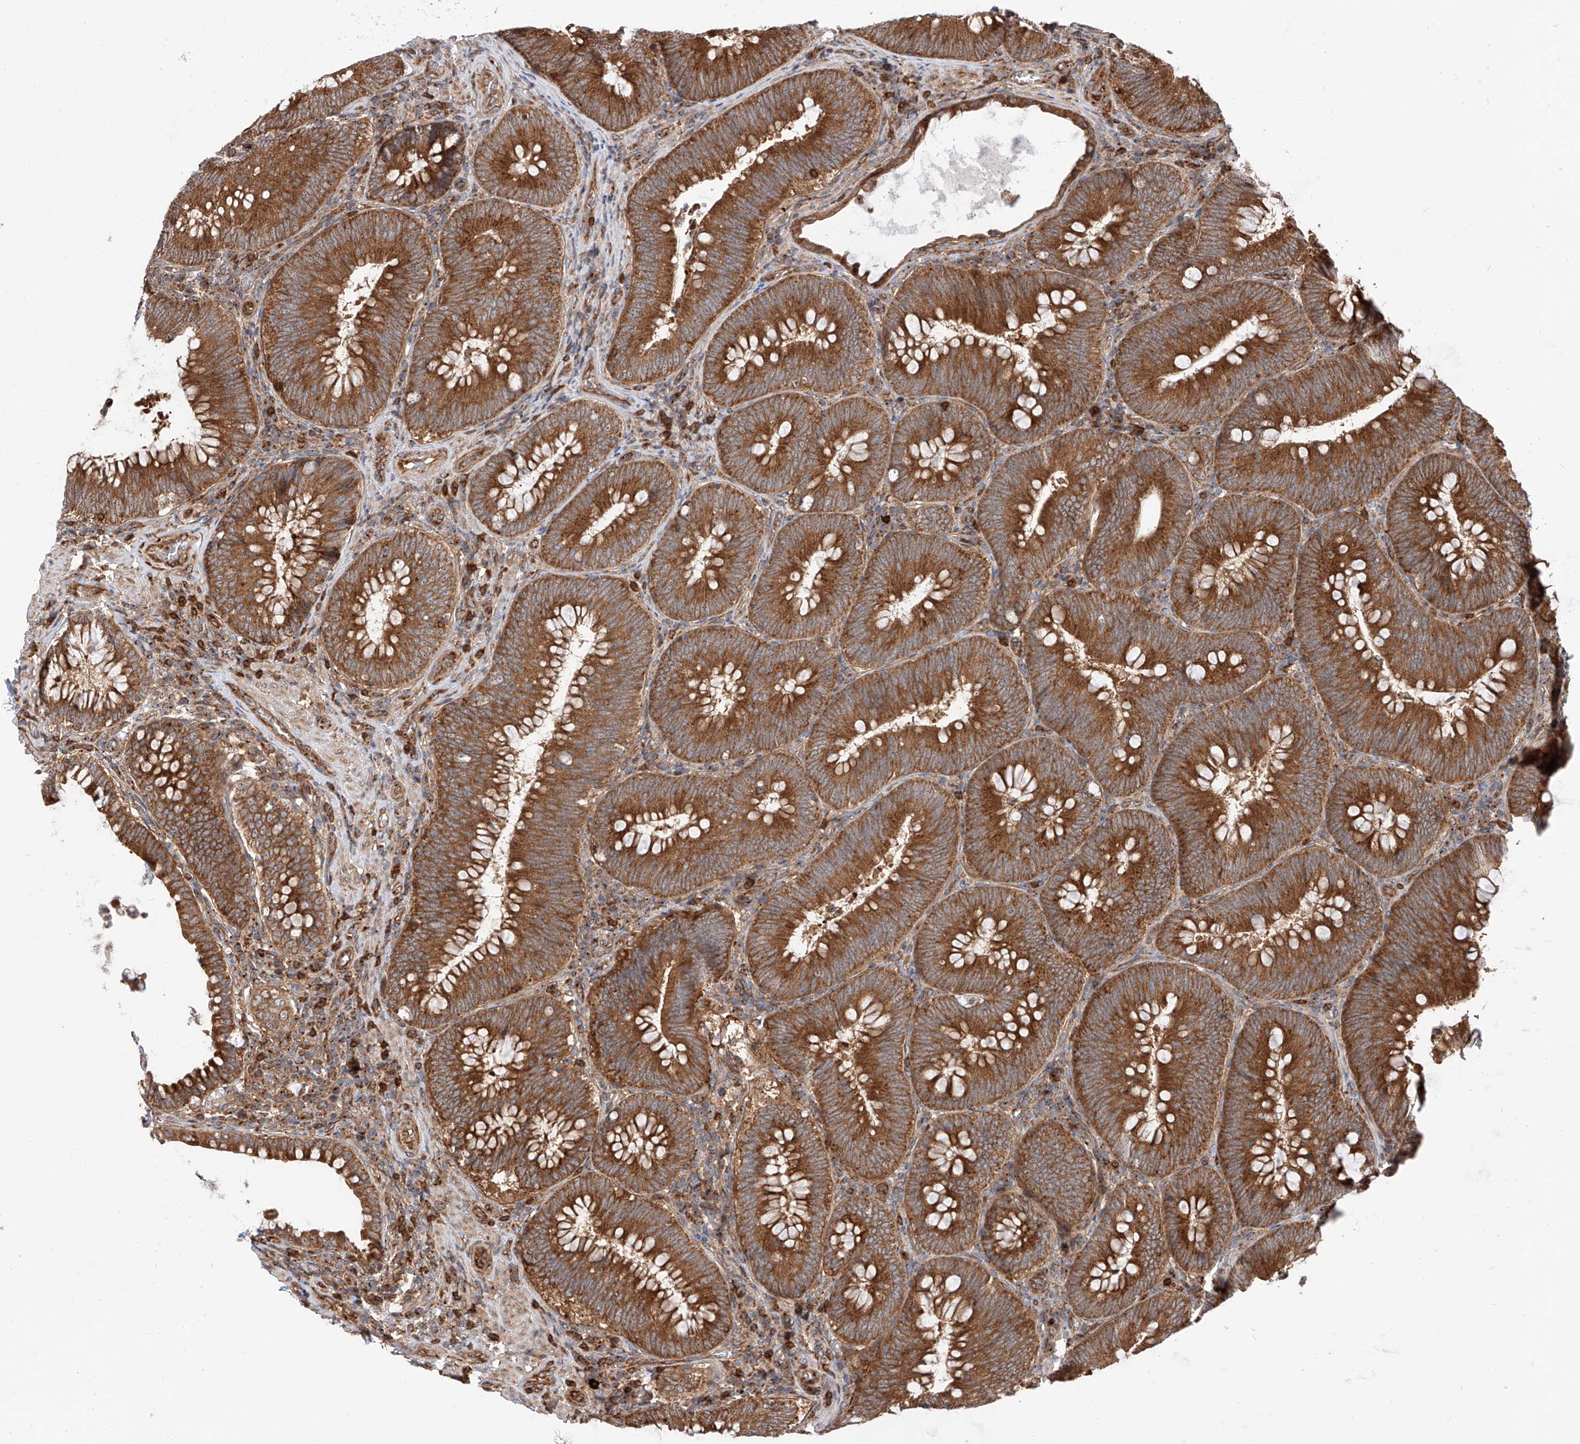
{"staining": {"intensity": "strong", "quantity": ">75%", "location": "cytoplasmic/membranous"}, "tissue": "colorectal cancer", "cell_type": "Tumor cells", "image_type": "cancer", "snomed": [{"axis": "morphology", "description": "Normal tissue, NOS"}, {"axis": "topography", "description": "Colon"}], "caption": "DAB (3,3'-diaminobenzidine) immunohistochemical staining of colorectal cancer shows strong cytoplasmic/membranous protein expression in about >75% of tumor cells.", "gene": "ISCA2", "patient": {"sex": "female", "age": 82}}